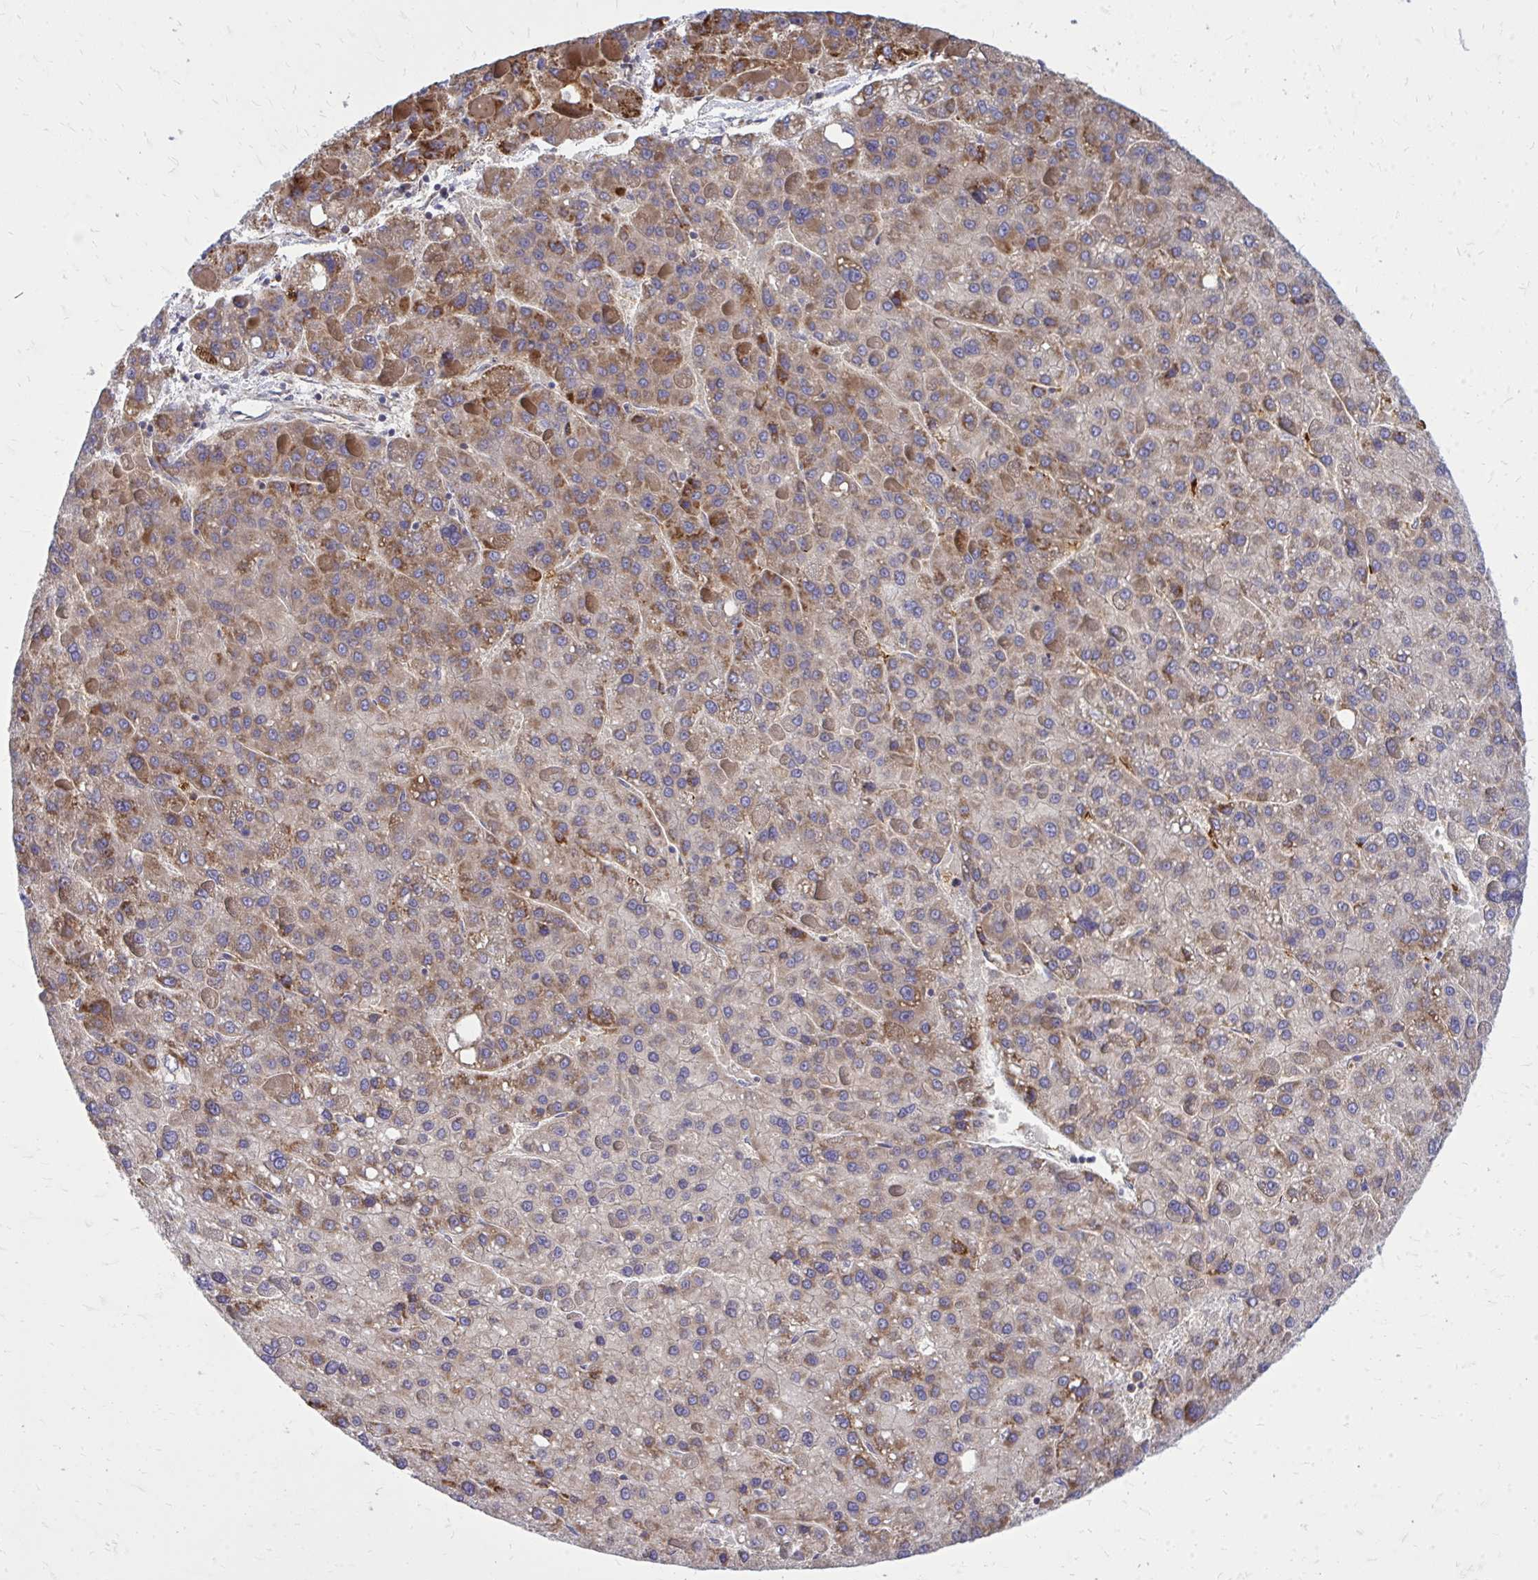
{"staining": {"intensity": "moderate", "quantity": ">75%", "location": "cytoplasmic/membranous"}, "tissue": "liver cancer", "cell_type": "Tumor cells", "image_type": "cancer", "snomed": [{"axis": "morphology", "description": "Carcinoma, Hepatocellular, NOS"}, {"axis": "topography", "description": "Liver"}], "caption": "Protein expression analysis of human liver hepatocellular carcinoma reveals moderate cytoplasmic/membranous expression in approximately >75% of tumor cells.", "gene": "PDK4", "patient": {"sex": "female", "age": 82}}